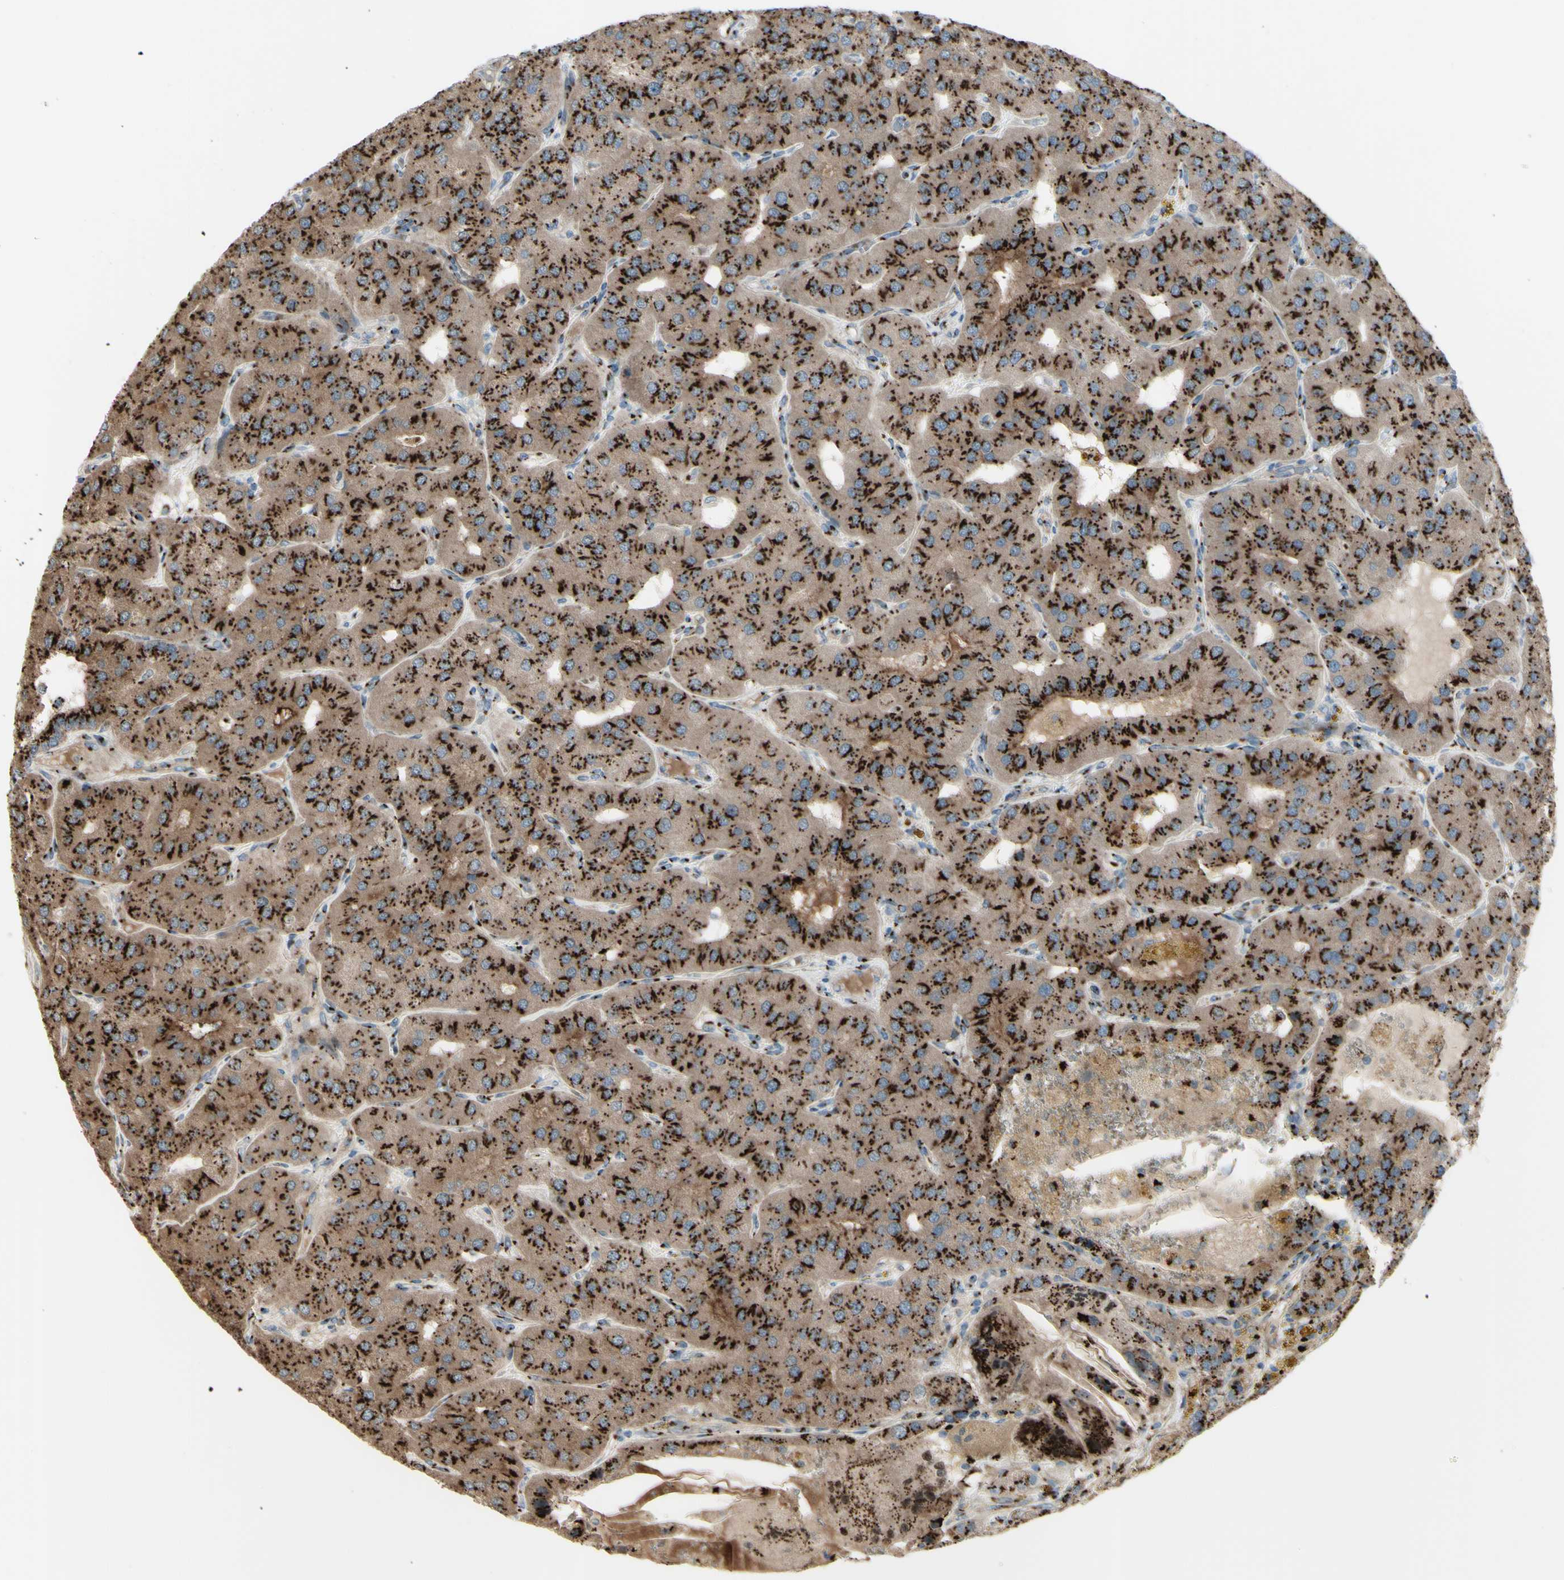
{"staining": {"intensity": "strong", "quantity": ">75%", "location": "cytoplasmic/membranous"}, "tissue": "parathyroid gland", "cell_type": "Glandular cells", "image_type": "normal", "snomed": [{"axis": "morphology", "description": "Normal tissue, NOS"}, {"axis": "morphology", "description": "Adenoma, NOS"}, {"axis": "topography", "description": "Parathyroid gland"}], "caption": "Protein expression by immunohistochemistry (IHC) displays strong cytoplasmic/membranous positivity in approximately >75% of glandular cells in unremarkable parathyroid gland.", "gene": "BPNT2", "patient": {"sex": "female", "age": 86}}